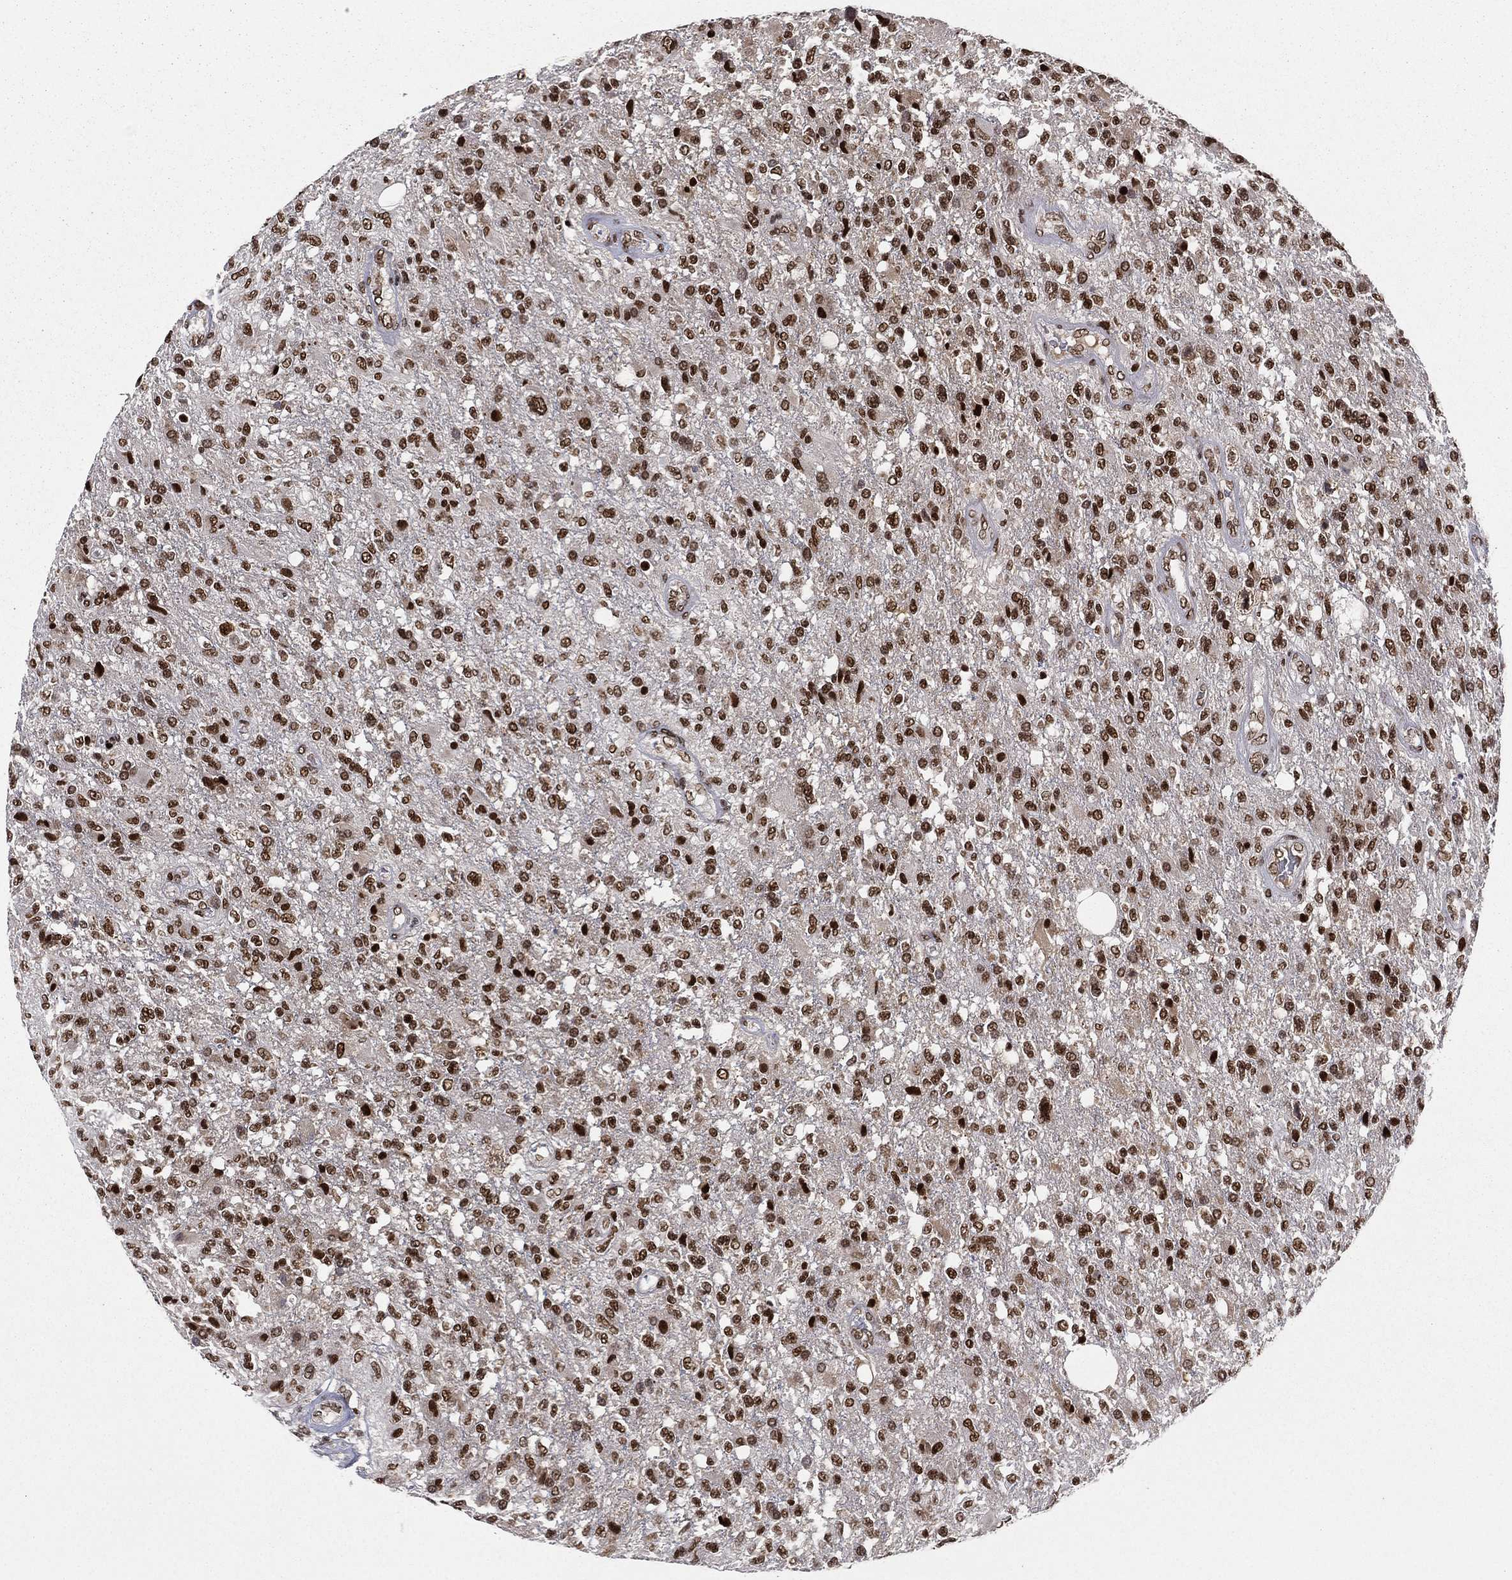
{"staining": {"intensity": "strong", "quantity": ">75%", "location": "nuclear"}, "tissue": "glioma", "cell_type": "Tumor cells", "image_type": "cancer", "snomed": [{"axis": "morphology", "description": "Glioma, malignant, High grade"}, {"axis": "topography", "description": "Brain"}], "caption": "Protein staining reveals strong nuclear staining in approximately >75% of tumor cells in high-grade glioma (malignant).", "gene": "RTF1", "patient": {"sex": "male", "age": 56}}